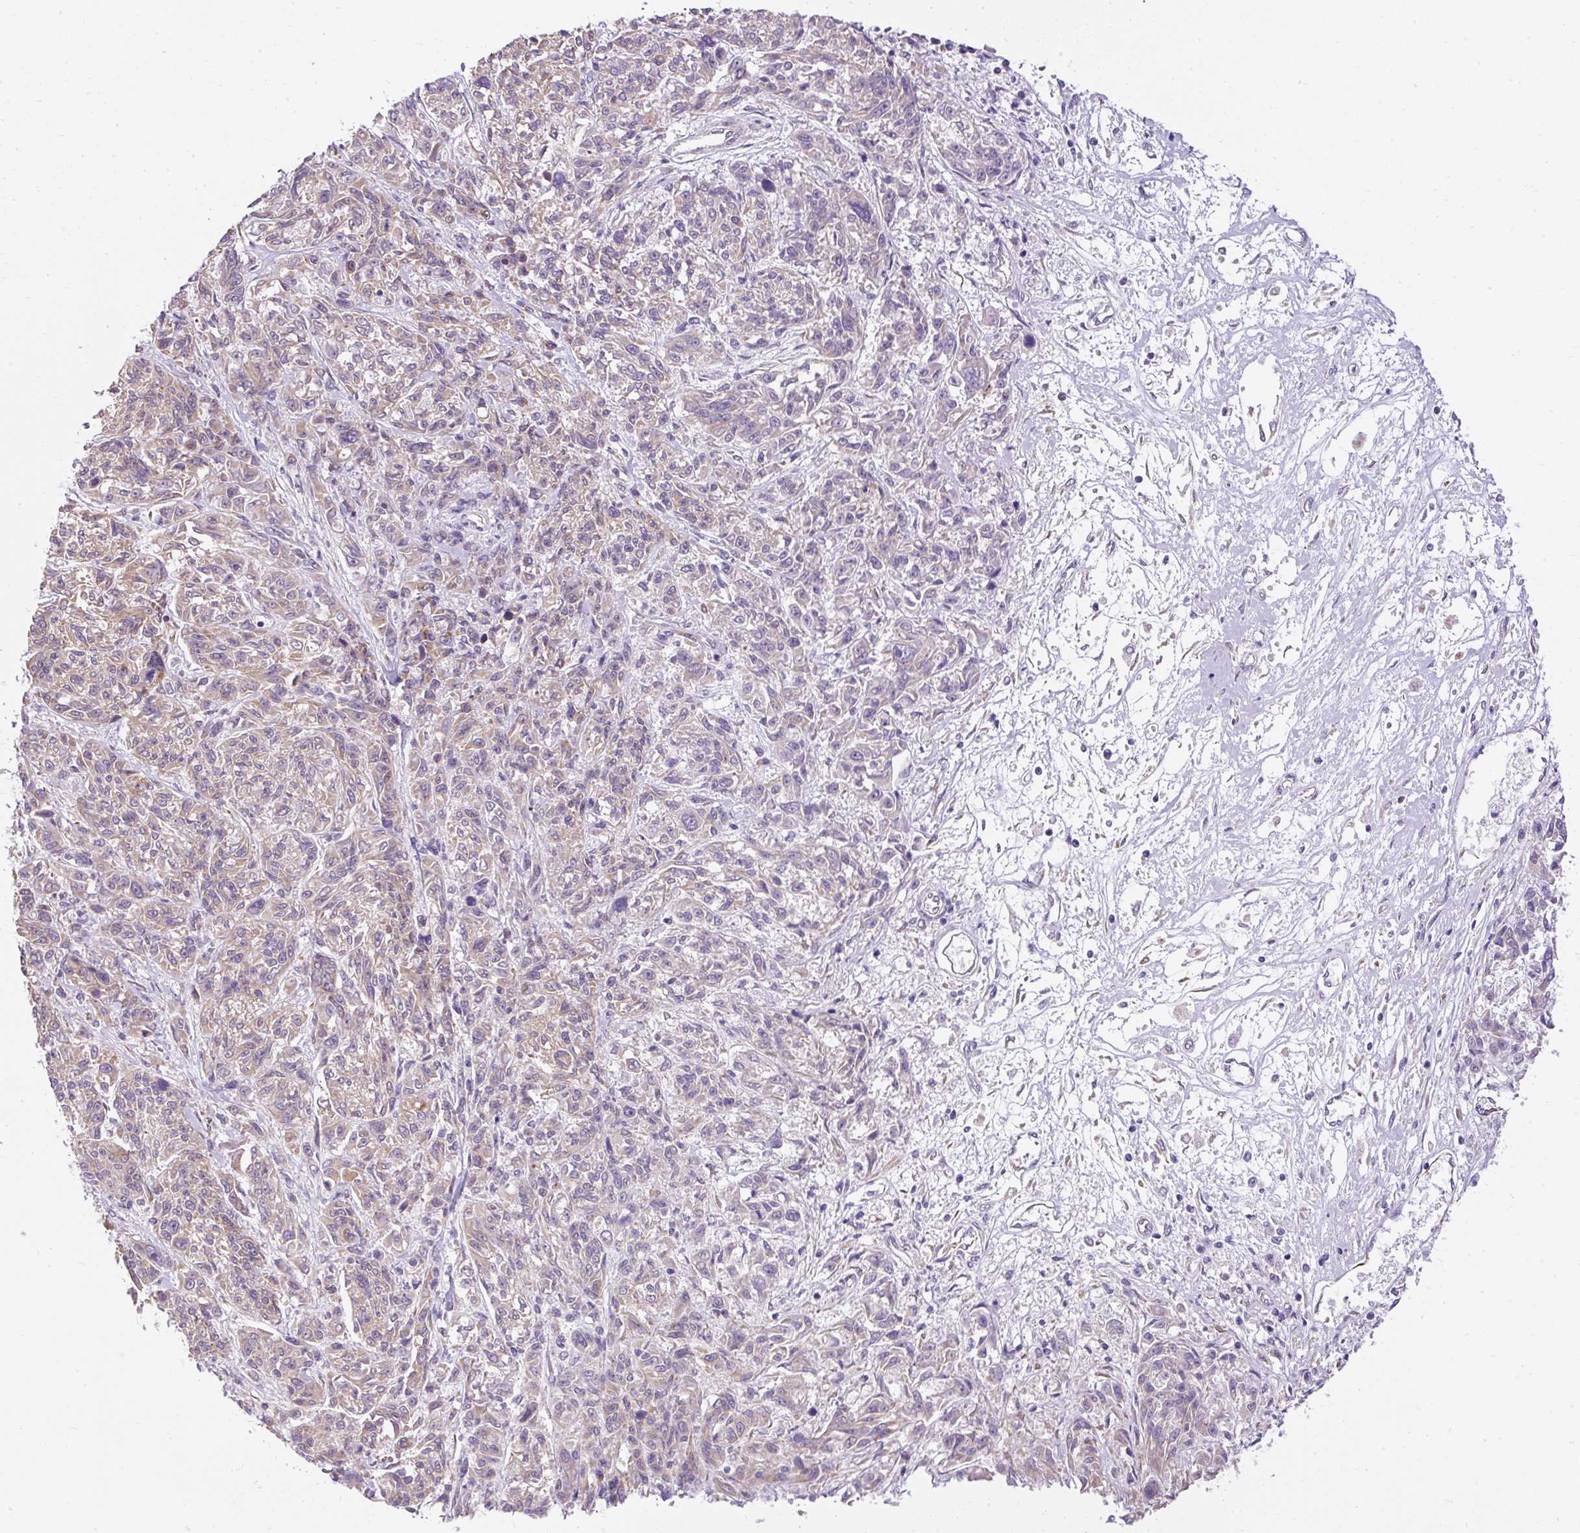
{"staining": {"intensity": "weak", "quantity": "25%-75%", "location": "cytoplasmic/membranous"}, "tissue": "melanoma", "cell_type": "Tumor cells", "image_type": "cancer", "snomed": [{"axis": "morphology", "description": "Malignant melanoma, NOS"}, {"axis": "topography", "description": "Skin"}], "caption": "Tumor cells exhibit low levels of weak cytoplasmic/membranous staining in about 25%-75% of cells in human malignant melanoma.", "gene": "FAM149A", "patient": {"sex": "male", "age": 53}}